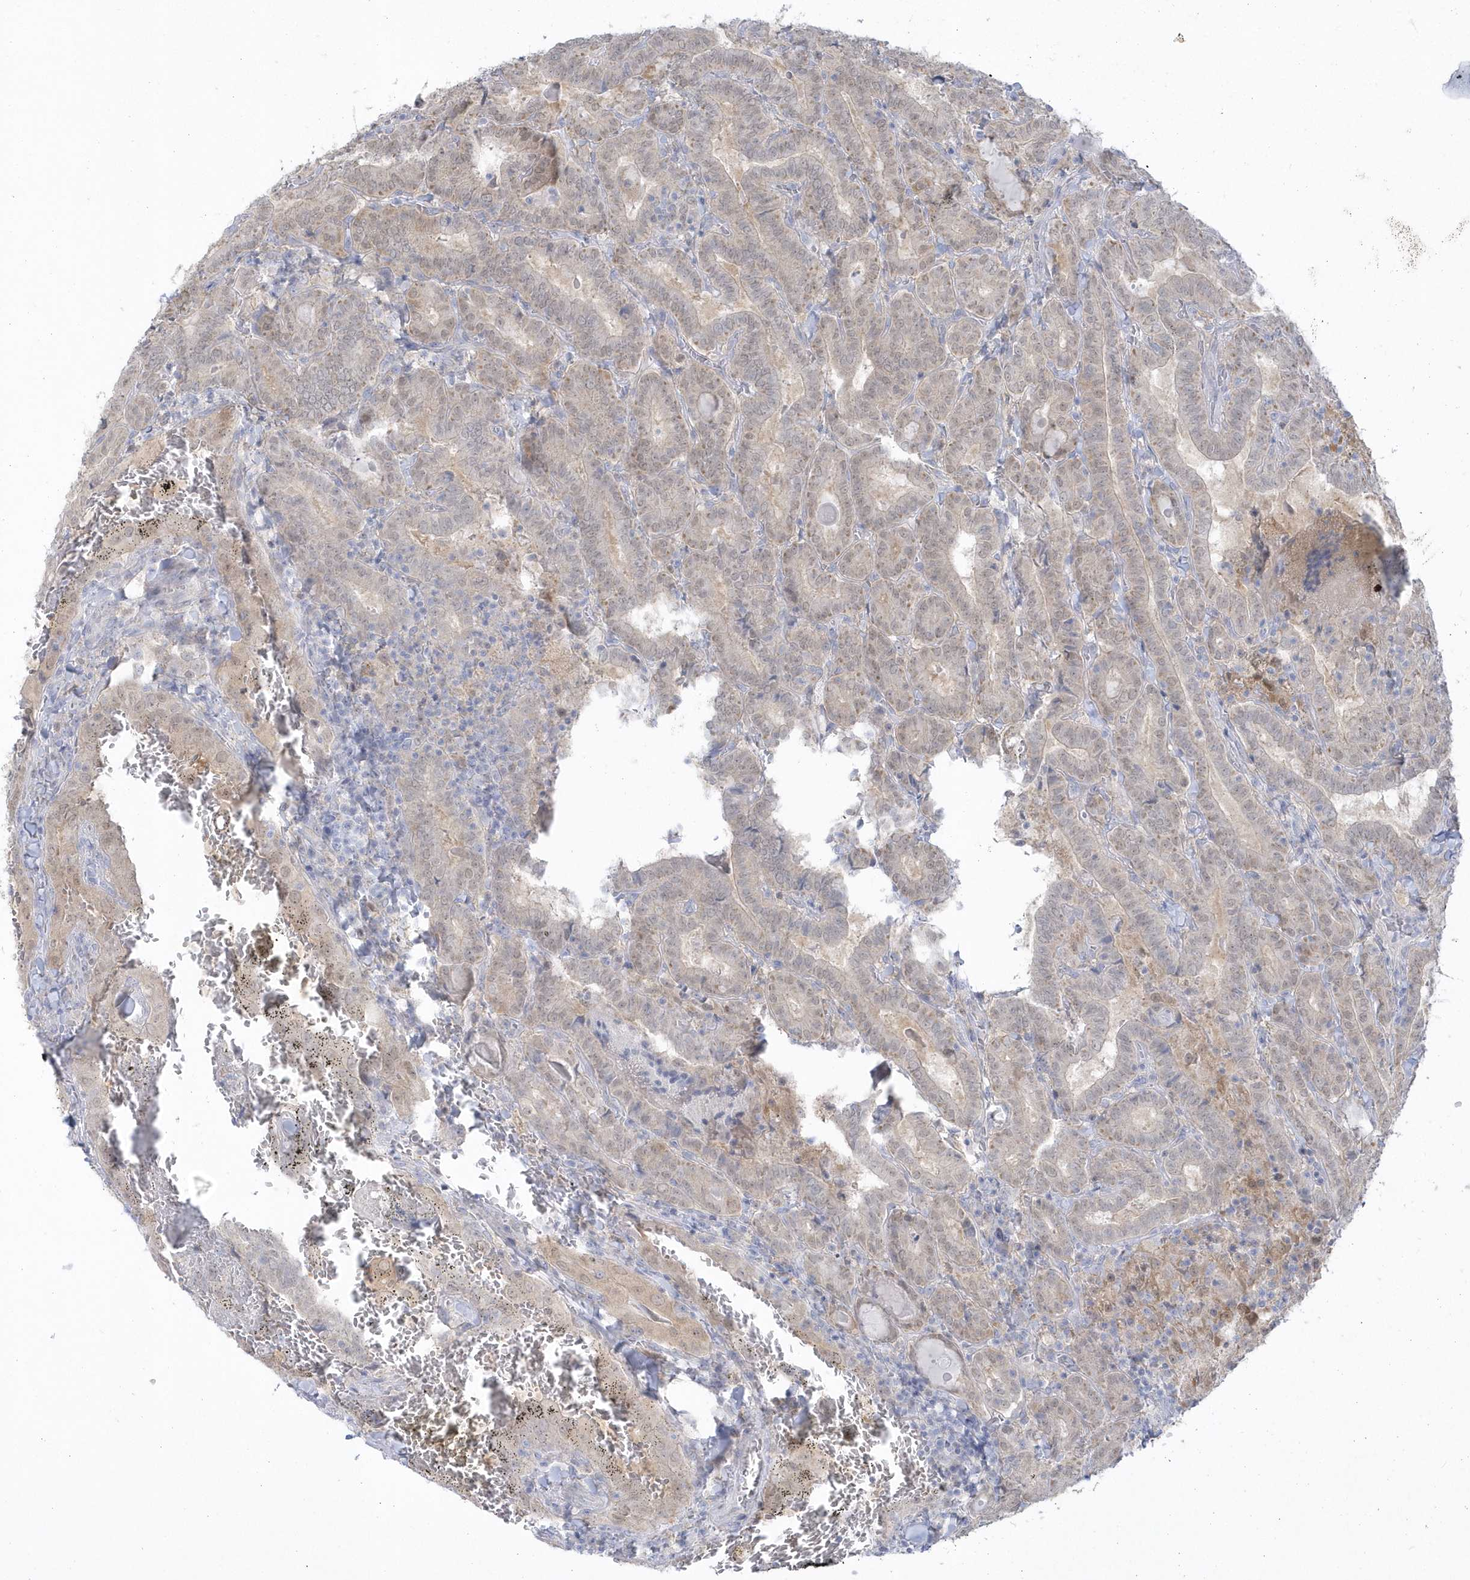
{"staining": {"intensity": "weak", "quantity": "<25%", "location": "cytoplasmic/membranous"}, "tissue": "thyroid cancer", "cell_type": "Tumor cells", "image_type": "cancer", "snomed": [{"axis": "morphology", "description": "Papillary adenocarcinoma, NOS"}, {"axis": "topography", "description": "Thyroid gland"}], "caption": "This is a micrograph of immunohistochemistry staining of papillary adenocarcinoma (thyroid), which shows no expression in tumor cells. The staining was performed using DAB (3,3'-diaminobenzidine) to visualize the protein expression in brown, while the nuclei were stained in blue with hematoxylin (Magnification: 20x).", "gene": "PCBD1", "patient": {"sex": "female", "age": 72}}